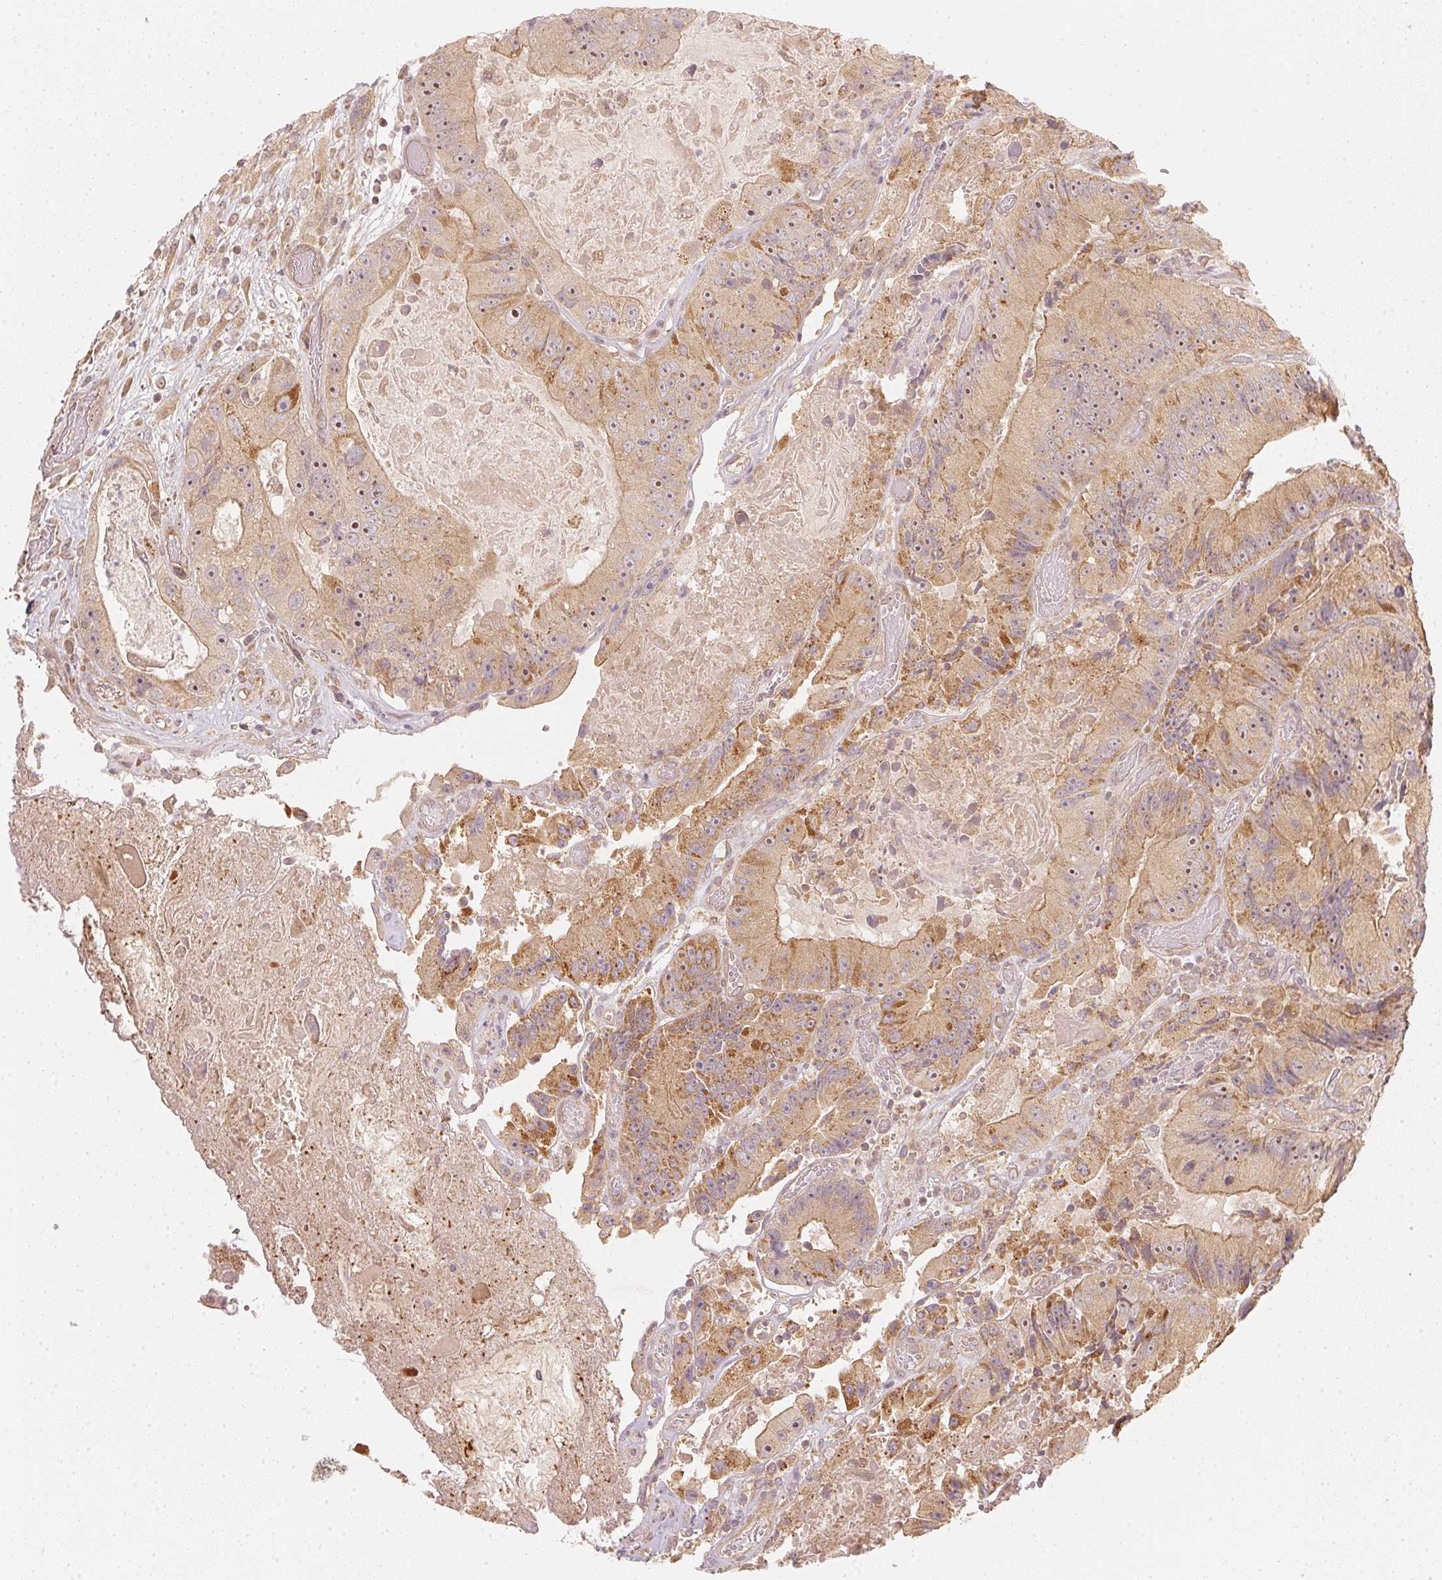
{"staining": {"intensity": "moderate", "quantity": ">75%", "location": "cytoplasmic/membranous,nuclear"}, "tissue": "colorectal cancer", "cell_type": "Tumor cells", "image_type": "cancer", "snomed": [{"axis": "morphology", "description": "Adenocarcinoma, NOS"}, {"axis": "topography", "description": "Colon"}], "caption": "A photomicrograph of human colorectal adenocarcinoma stained for a protein displays moderate cytoplasmic/membranous and nuclear brown staining in tumor cells. The protein is stained brown, and the nuclei are stained in blue (DAB IHC with brightfield microscopy, high magnification).", "gene": "WDR54", "patient": {"sex": "female", "age": 86}}